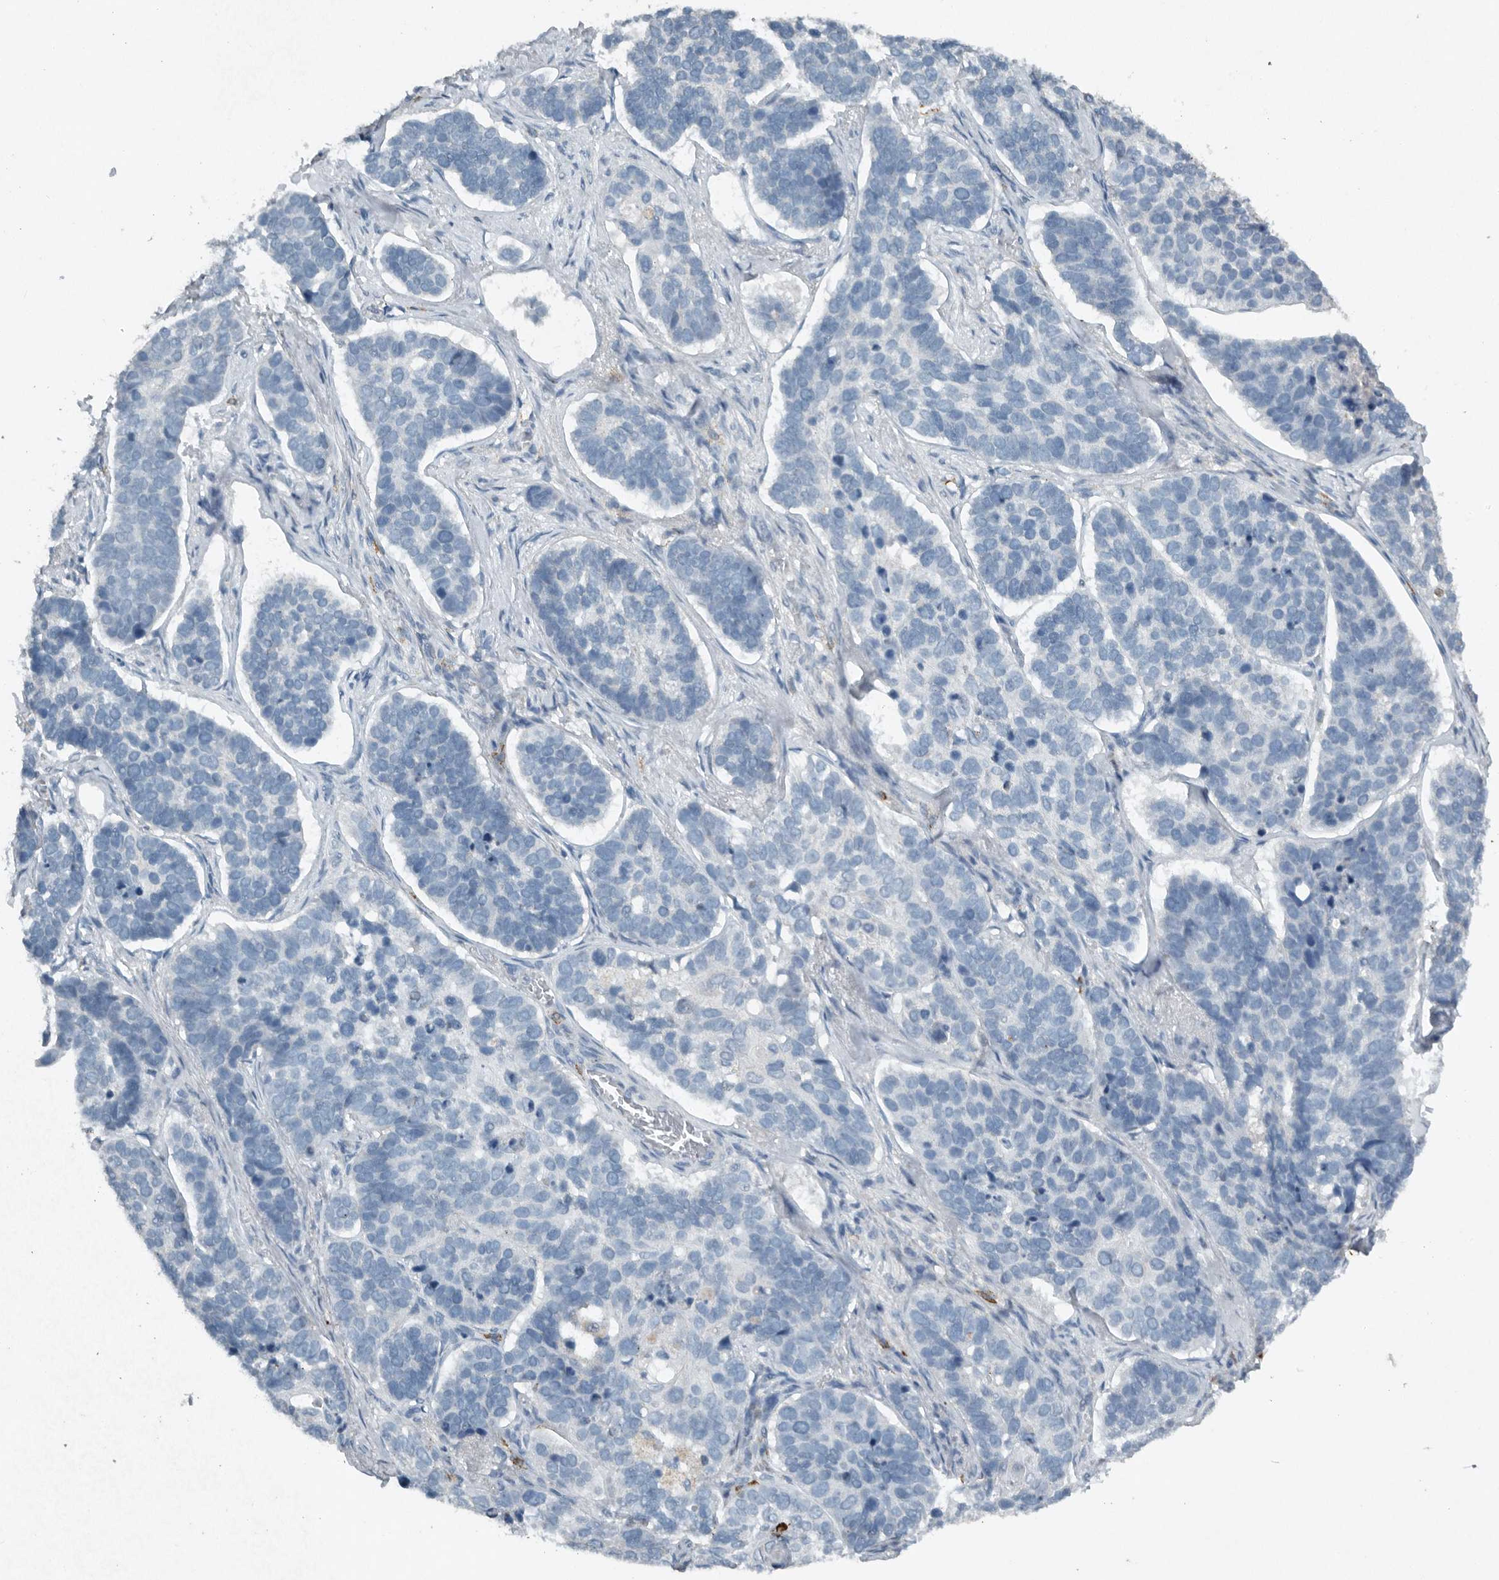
{"staining": {"intensity": "negative", "quantity": "none", "location": "none"}, "tissue": "skin cancer", "cell_type": "Tumor cells", "image_type": "cancer", "snomed": [{"axis": "morphology", "description": "Basal cell carcinoma"}, {"axis": "topography", "description": "Skin"}], "caption": "A high-resolution micrograph shows IHC staining of skin cancer (basal cell carcinoma), which shows no significant expression in tumor cells.", "gene": "IL20", "patient": {"sex": "male", "age": 62}}